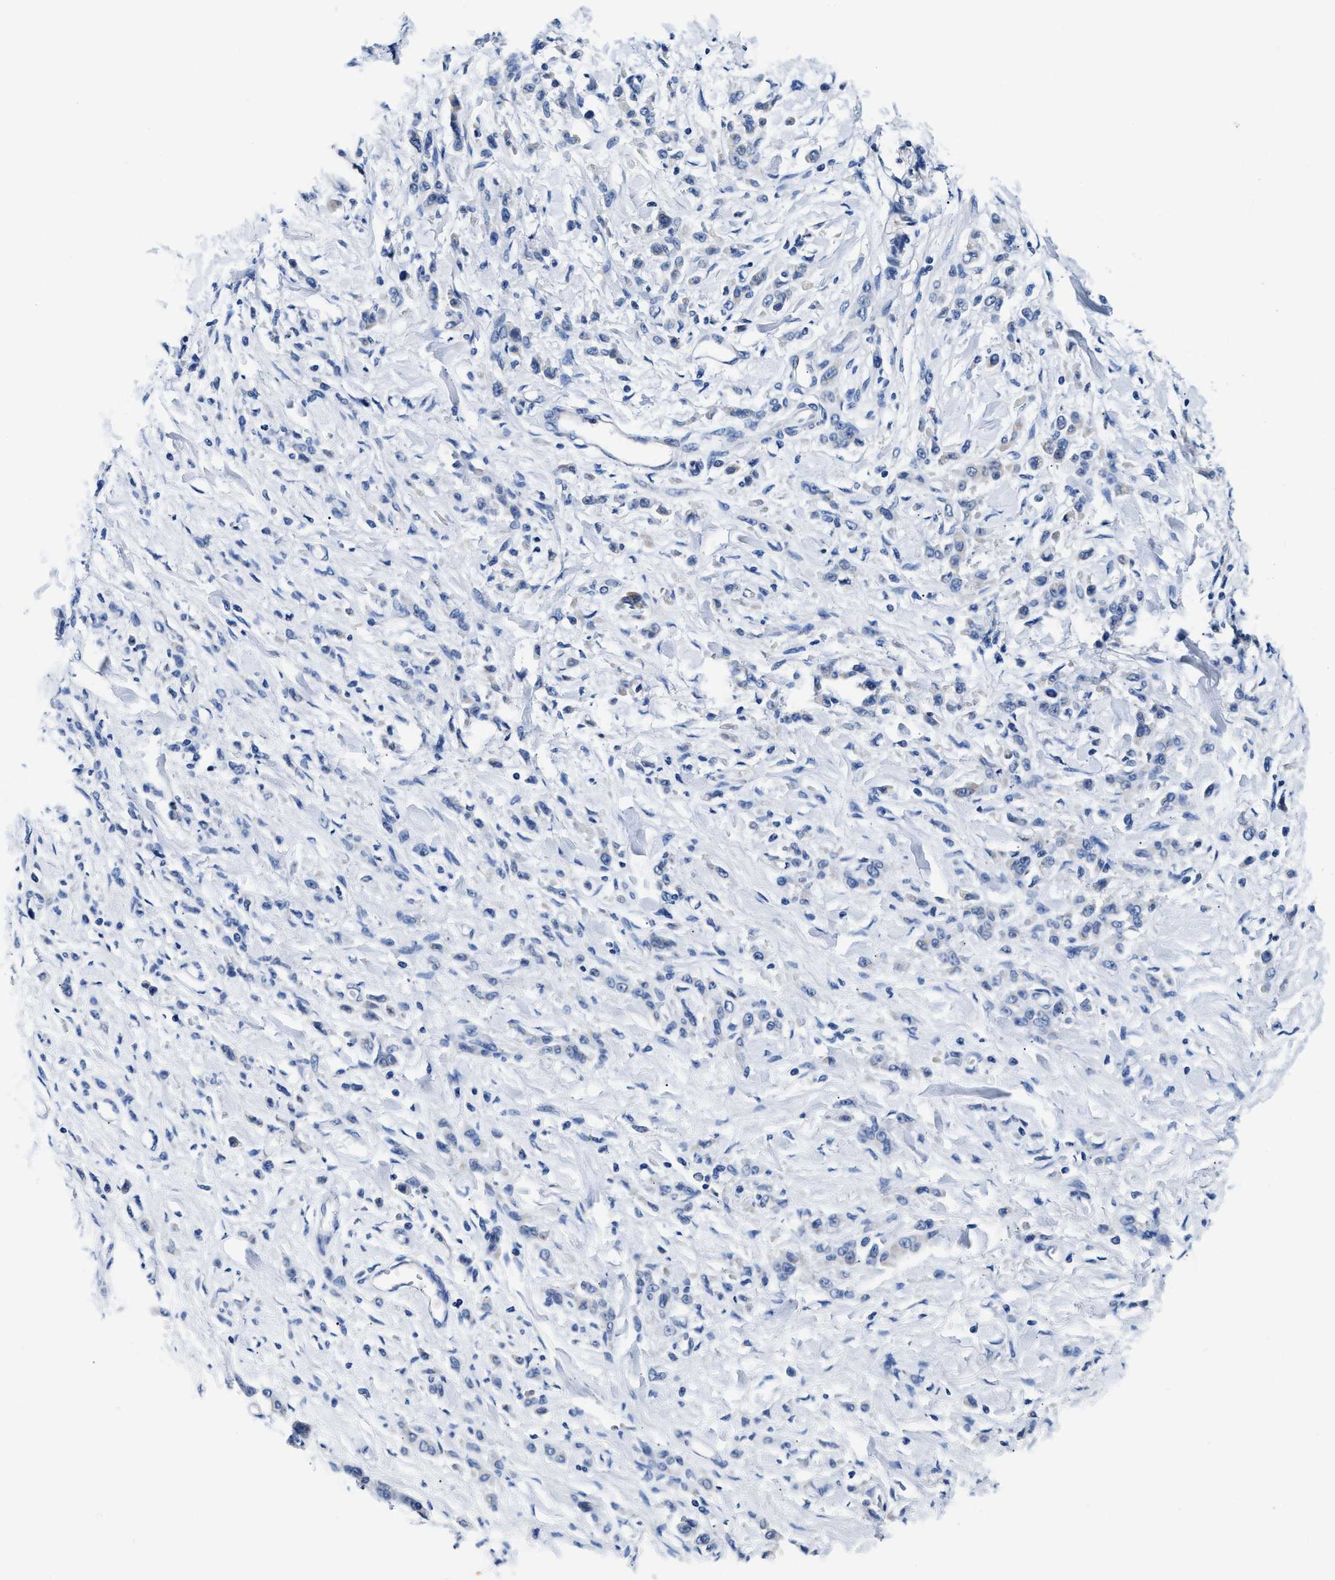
{"staining": {"intensity": "negative", "quantity": "none", "location": "none"}, "tissue": "stomach cancer", "cell_type": "Tumor cells", "image_type": "cancer", "snomed": [{"axis": "morphology", "description": "Normal tissue, NOS"}, {"axis": "morphology", "description": "Adenocarcinoma, NOS"}, {"axis": "topography", "description": "Stomach"}], "caption": "Human adenocarcinoma (stomach) stained for a protein using immunohistochemistry (IHC) displays no expression in tumor cells.", "gene": "FAM185A", "patient": {"sex": "male", "age": 82}}